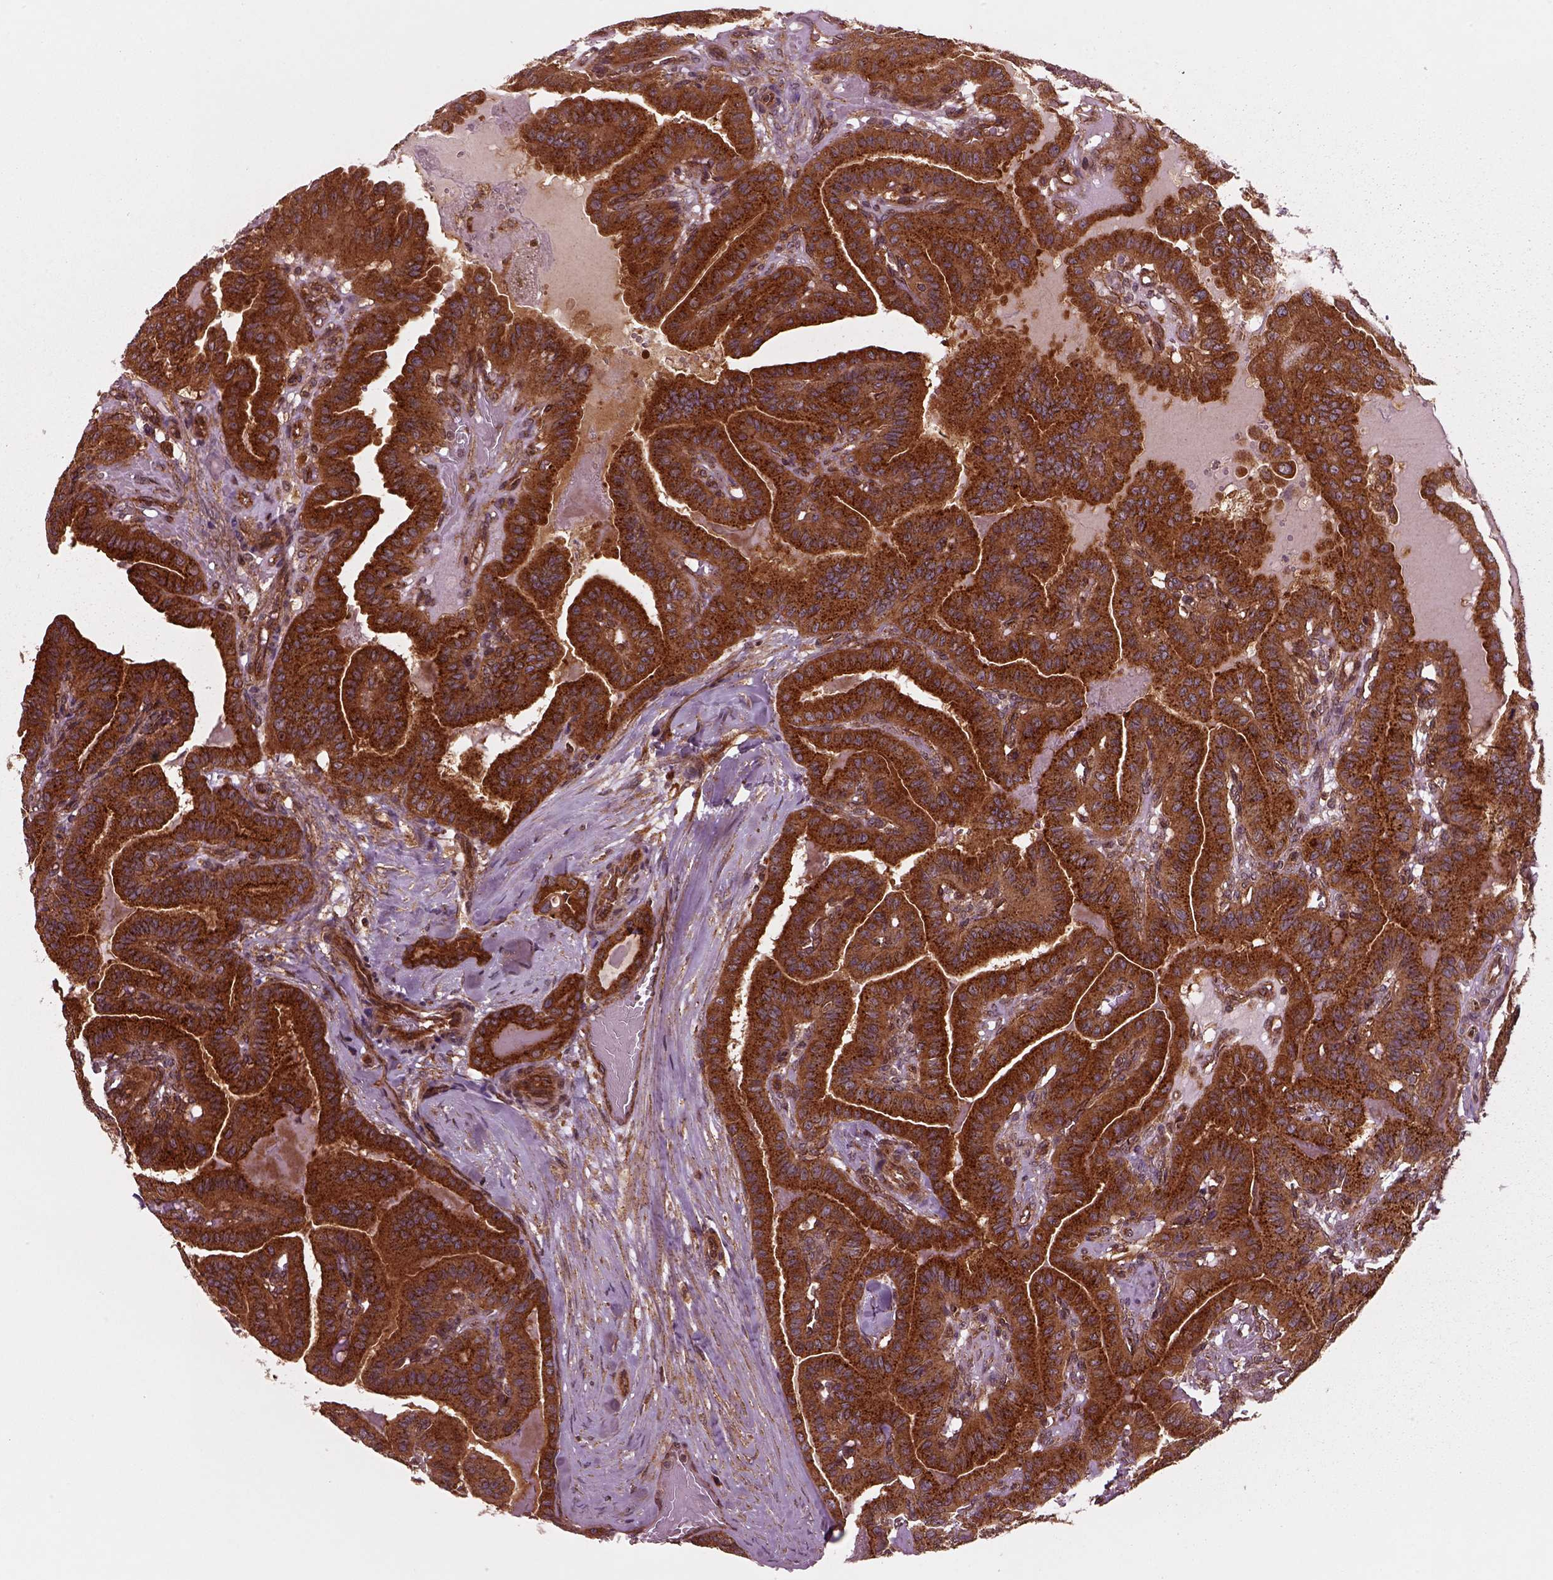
{"staining": {"intensity": "strong", "quantity": ">75%", "location": "cytoplasmic/membranous"}, "tissue": "thyroid cancer", "cell_type": "Tumor cells", "image_type": "cancer", "snomed": [{"axis": "morphology", "description": "Papillary adenocarcinoma, NOS"}, {"axis": "topography", "description": "Thyroid gland"}], "caption": "Thyroid papillary adenocarcinoma stained for a protein (brown) demonstrates strong cytoplasmic/membranous positive staining in about >75% of tumor cells.", "gene": "WASHC2A", "patient": {"sex": "male", "age": 87}}